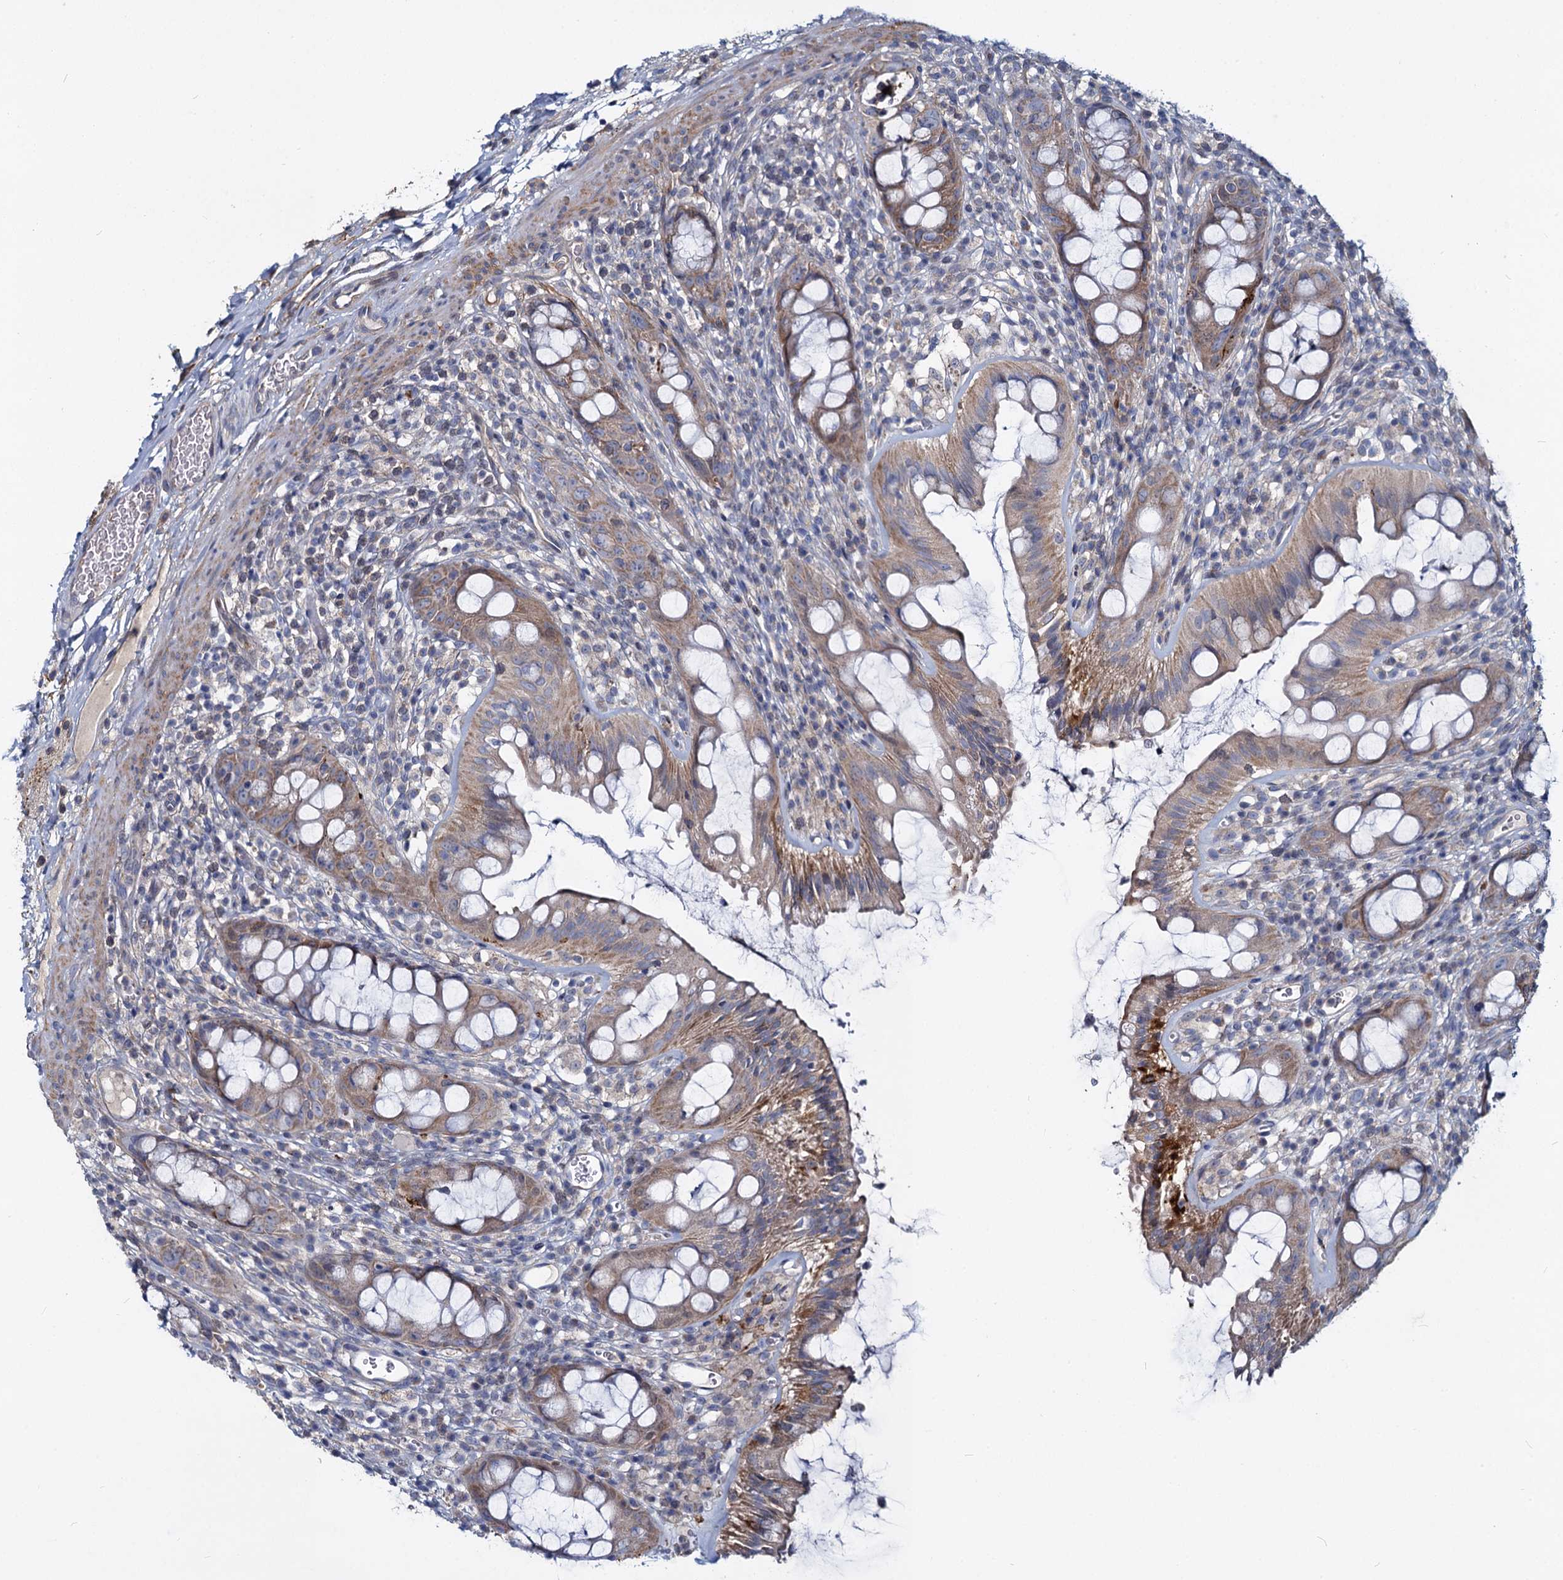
{"staining": {"intensity": "moderate", "quantity": ">75%", "location": "cytoplasmic/membranous"}, "tissue": "rectum", "cell_type": "Glandular cells", "image_type": "normal", "snomed": [{"axis": "morphology", "description": "Normal tissue, NOS"}, {"axis": "topography", "description": "Rectum"}], "caption": "Protein staining displays moderate cytoplasmic/membranous expression in approximately >75% of glandular cells in normal rectum. Nuclei are stained in blue.", "gene": "DCUN1D2", "patient": {"sex": "female", "age": 57}}